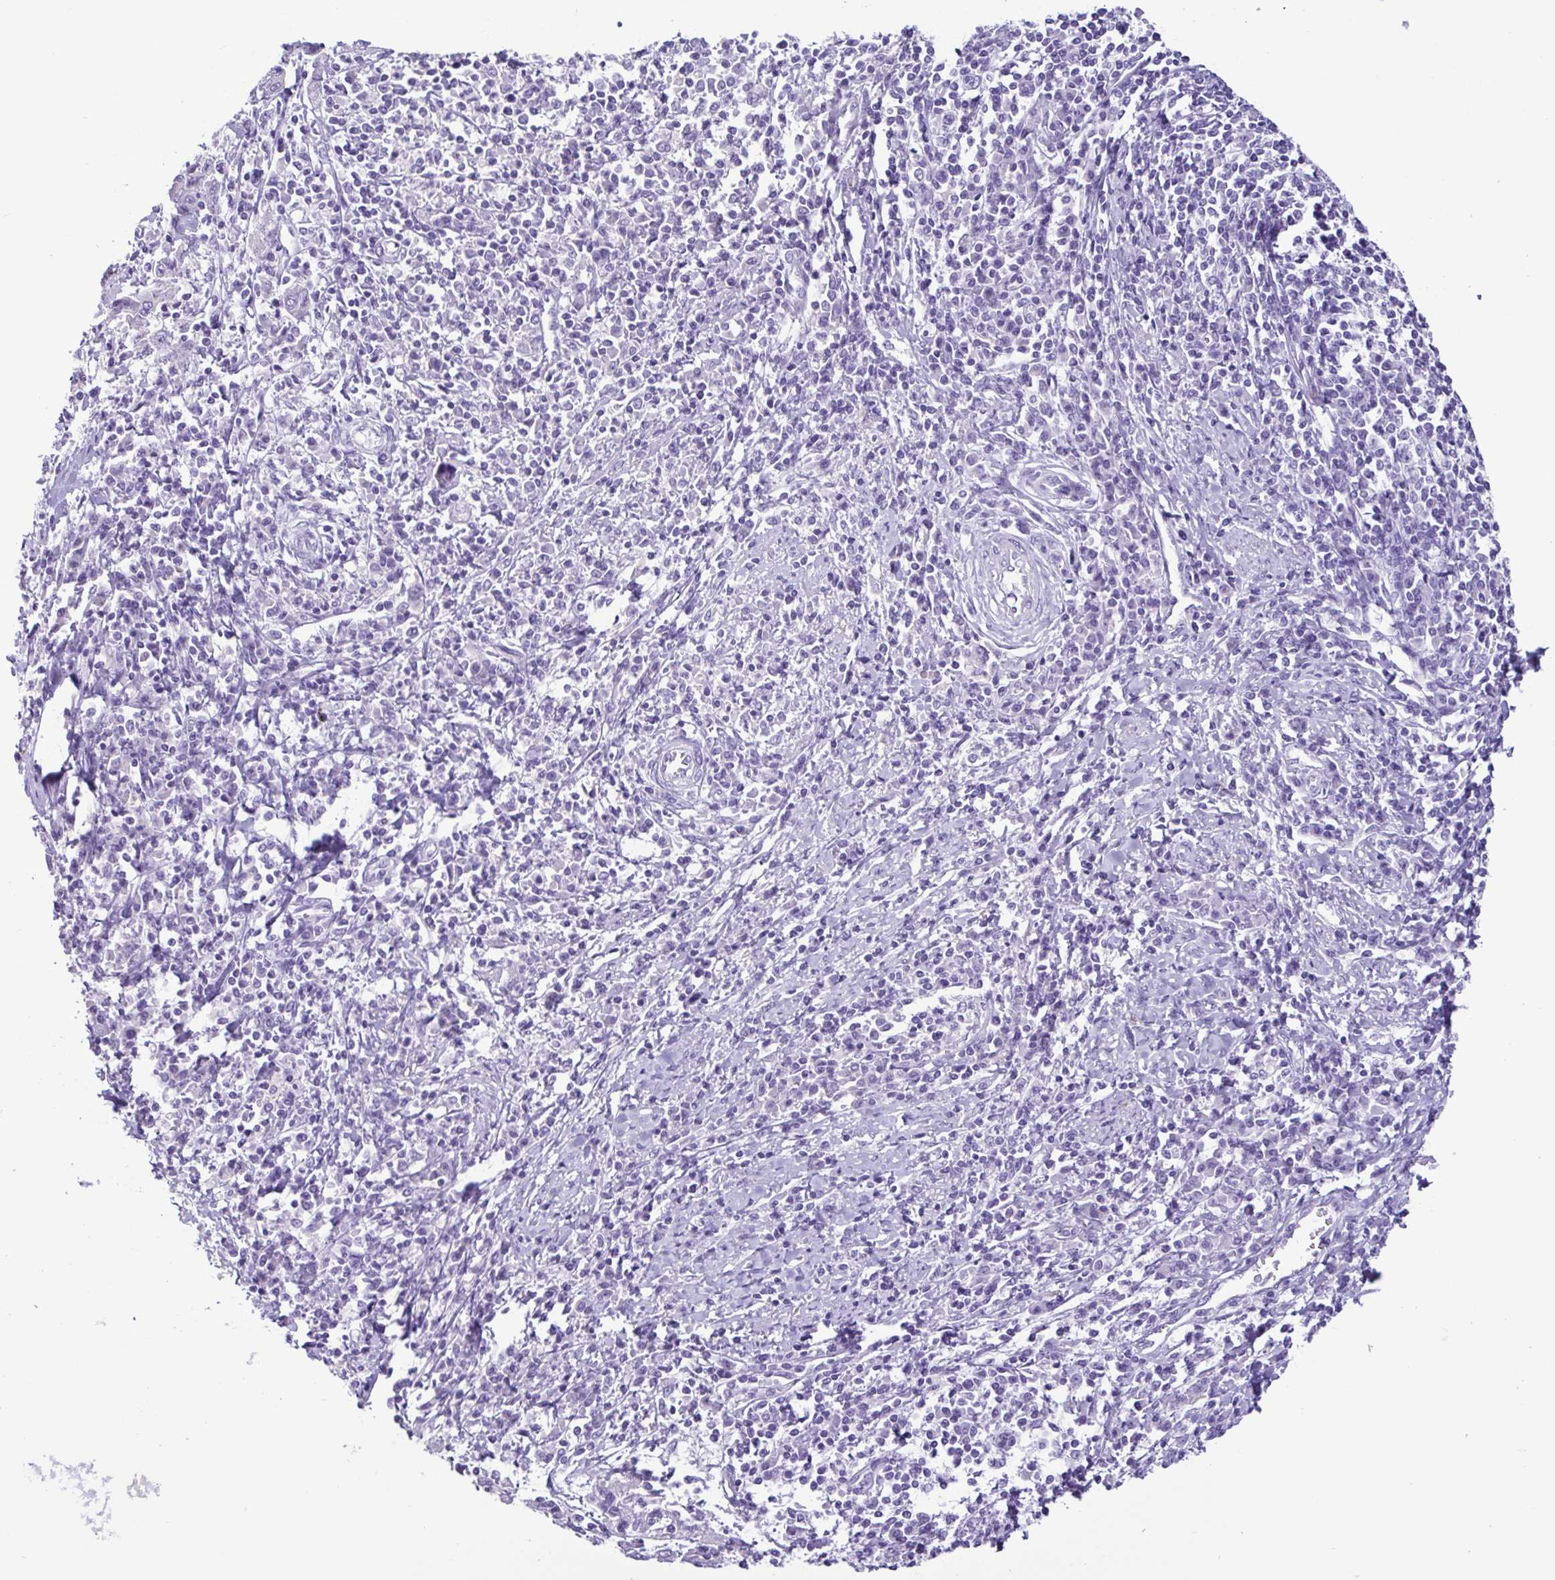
{"staining": {"intensity": "negative", "quantity": "none", "location": "none"}, "tissue": "cervical cancer", "cell_type": "Tumor cells", "image_type": "cancer", "snomed": [{"axis": "morphology", "description": "Squamous cell carcinoma, NOS"}, {"axis": "topography", "description": "Cervix"}], "caption": "High power microscopy histopathology image of an immunohistochemistry histopathology image of cervical squamous cell carcinoma, revealing no significant staining in tumor cells.", "gene": "CBY2", "patient": {"sex": "female", "age": 46}}